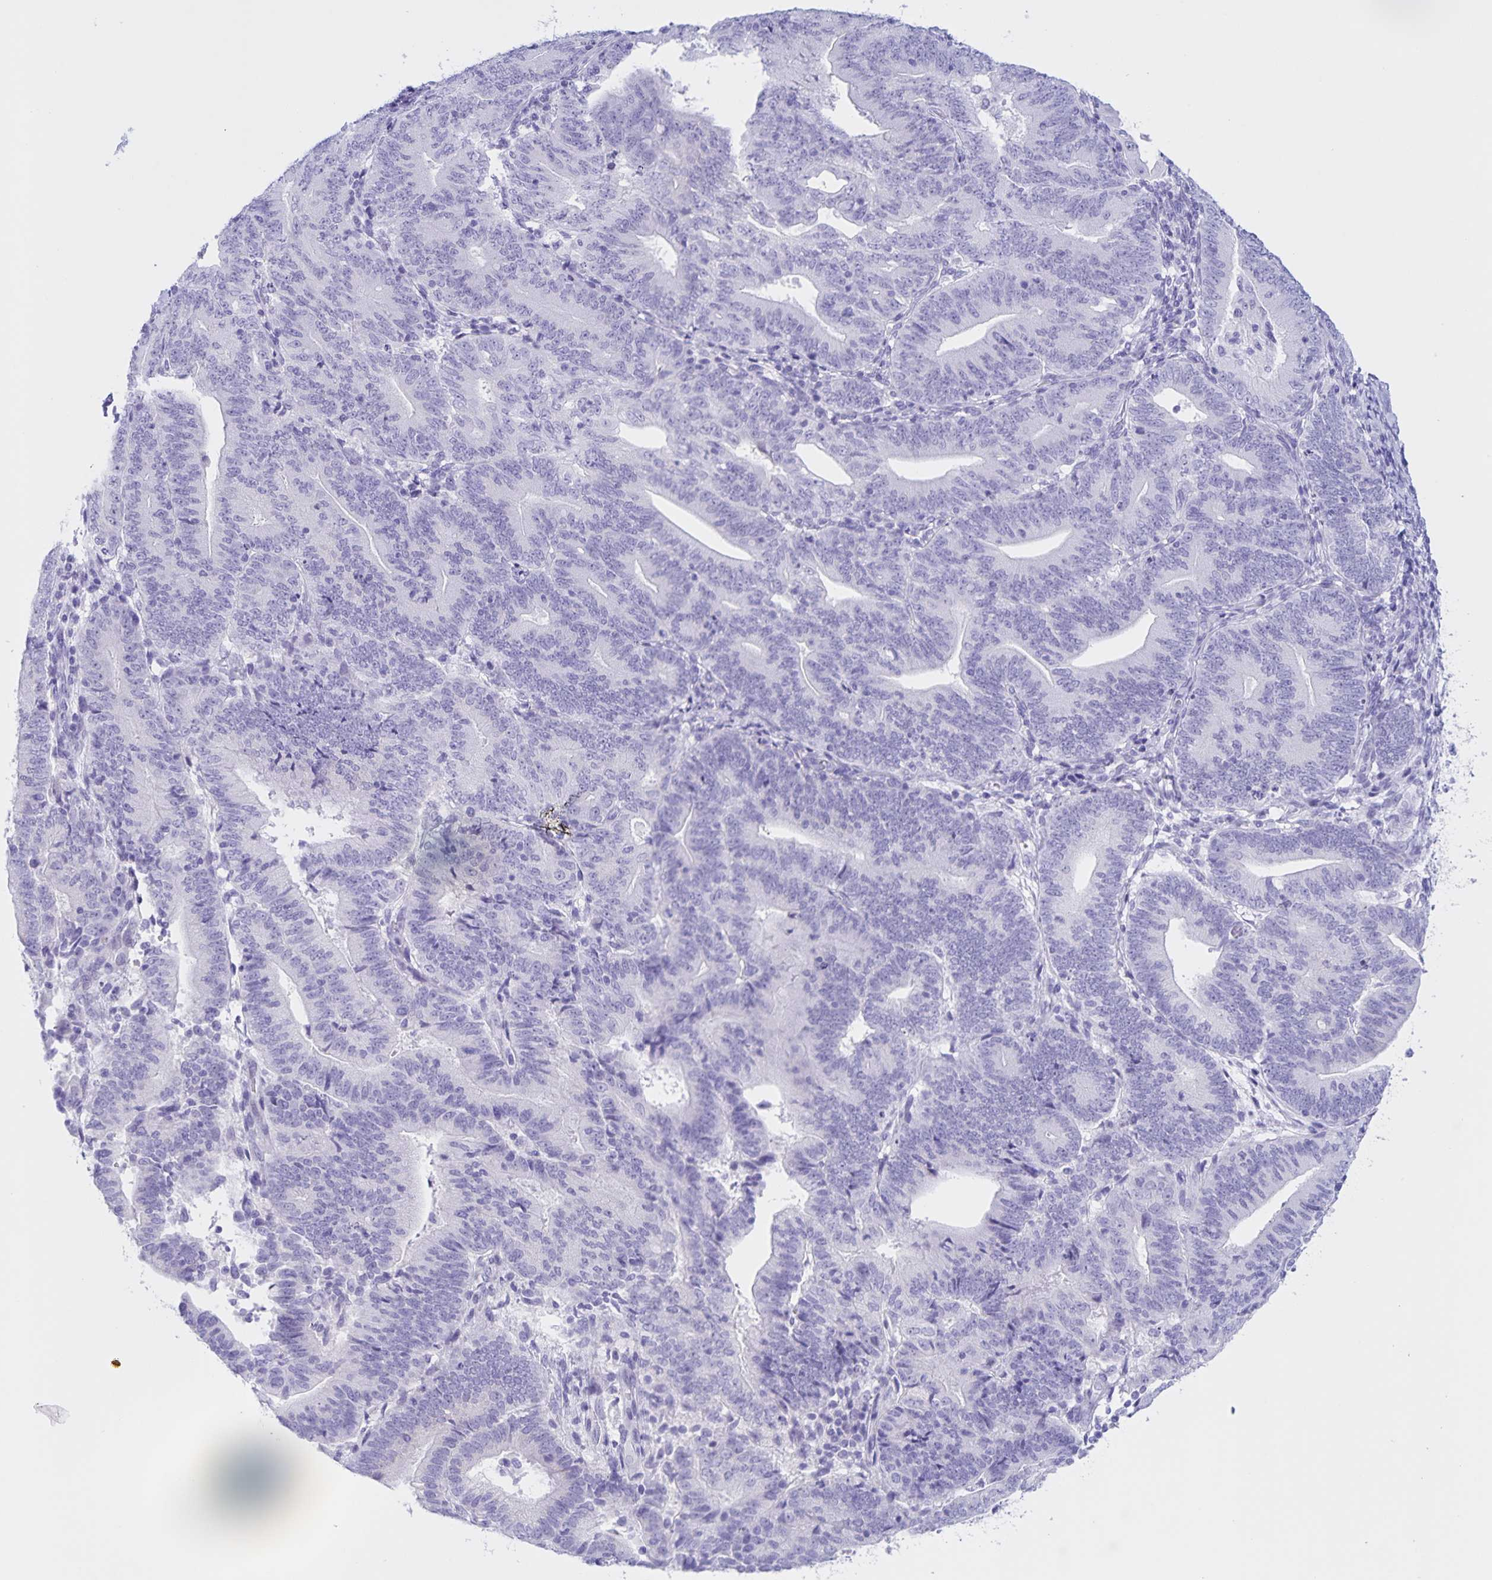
{"staining": {"intensity": "negative", "quantity": "none", "location": "none"}, "tissue": "endometrial cancer", "cell_type": "Tumor cells", "image_type": "cancer", "snomed": [{"axis": "morphology", "description": "Adenocarcinoma, NOS"}, {"axis": "topography", "description": "Endometrium"}], "caption": "IHC of adenocarcinoma (endometrial) demonstrates no expression in tumor cells.", "gene": "TGIF2LX", "patient": {"sex": "female", "age": 70}}